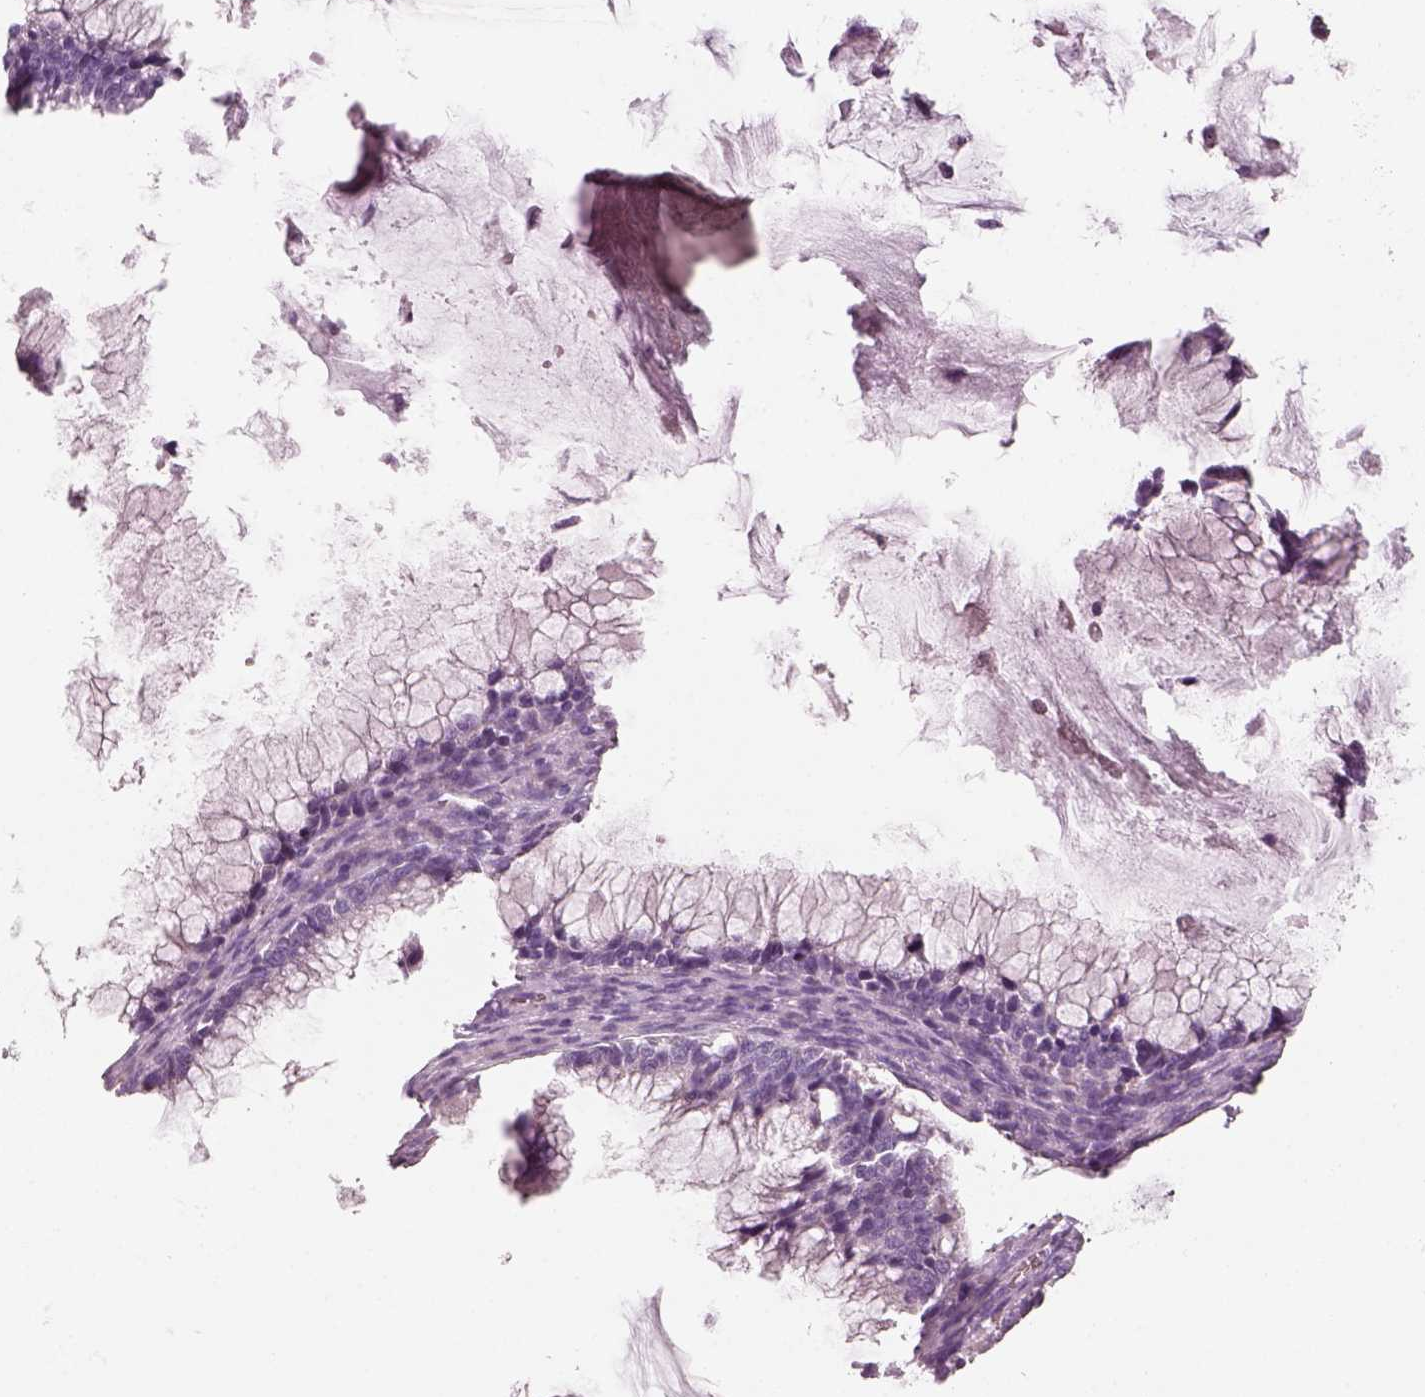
{"staining": {"intensity": "negative", "quantity": "none", "location": "none"}, "tissue": "ovarian cancer", "cell_type": "Tumor cells", "image_type": "cancer", "snomed": [{"axis": "morphology", "description": "Cystadenocarcinoma, mucinous, NOS"}, {"axis": "topography", "description": "Ovary"}], "caption": "A high-resolution micrograph shows immunohistochemistry staining of ovarian cancer, which reveals no significant positivity in tumor cells.", "gene": "PNOC", "patient": {"sex": "female", "age": 38}}